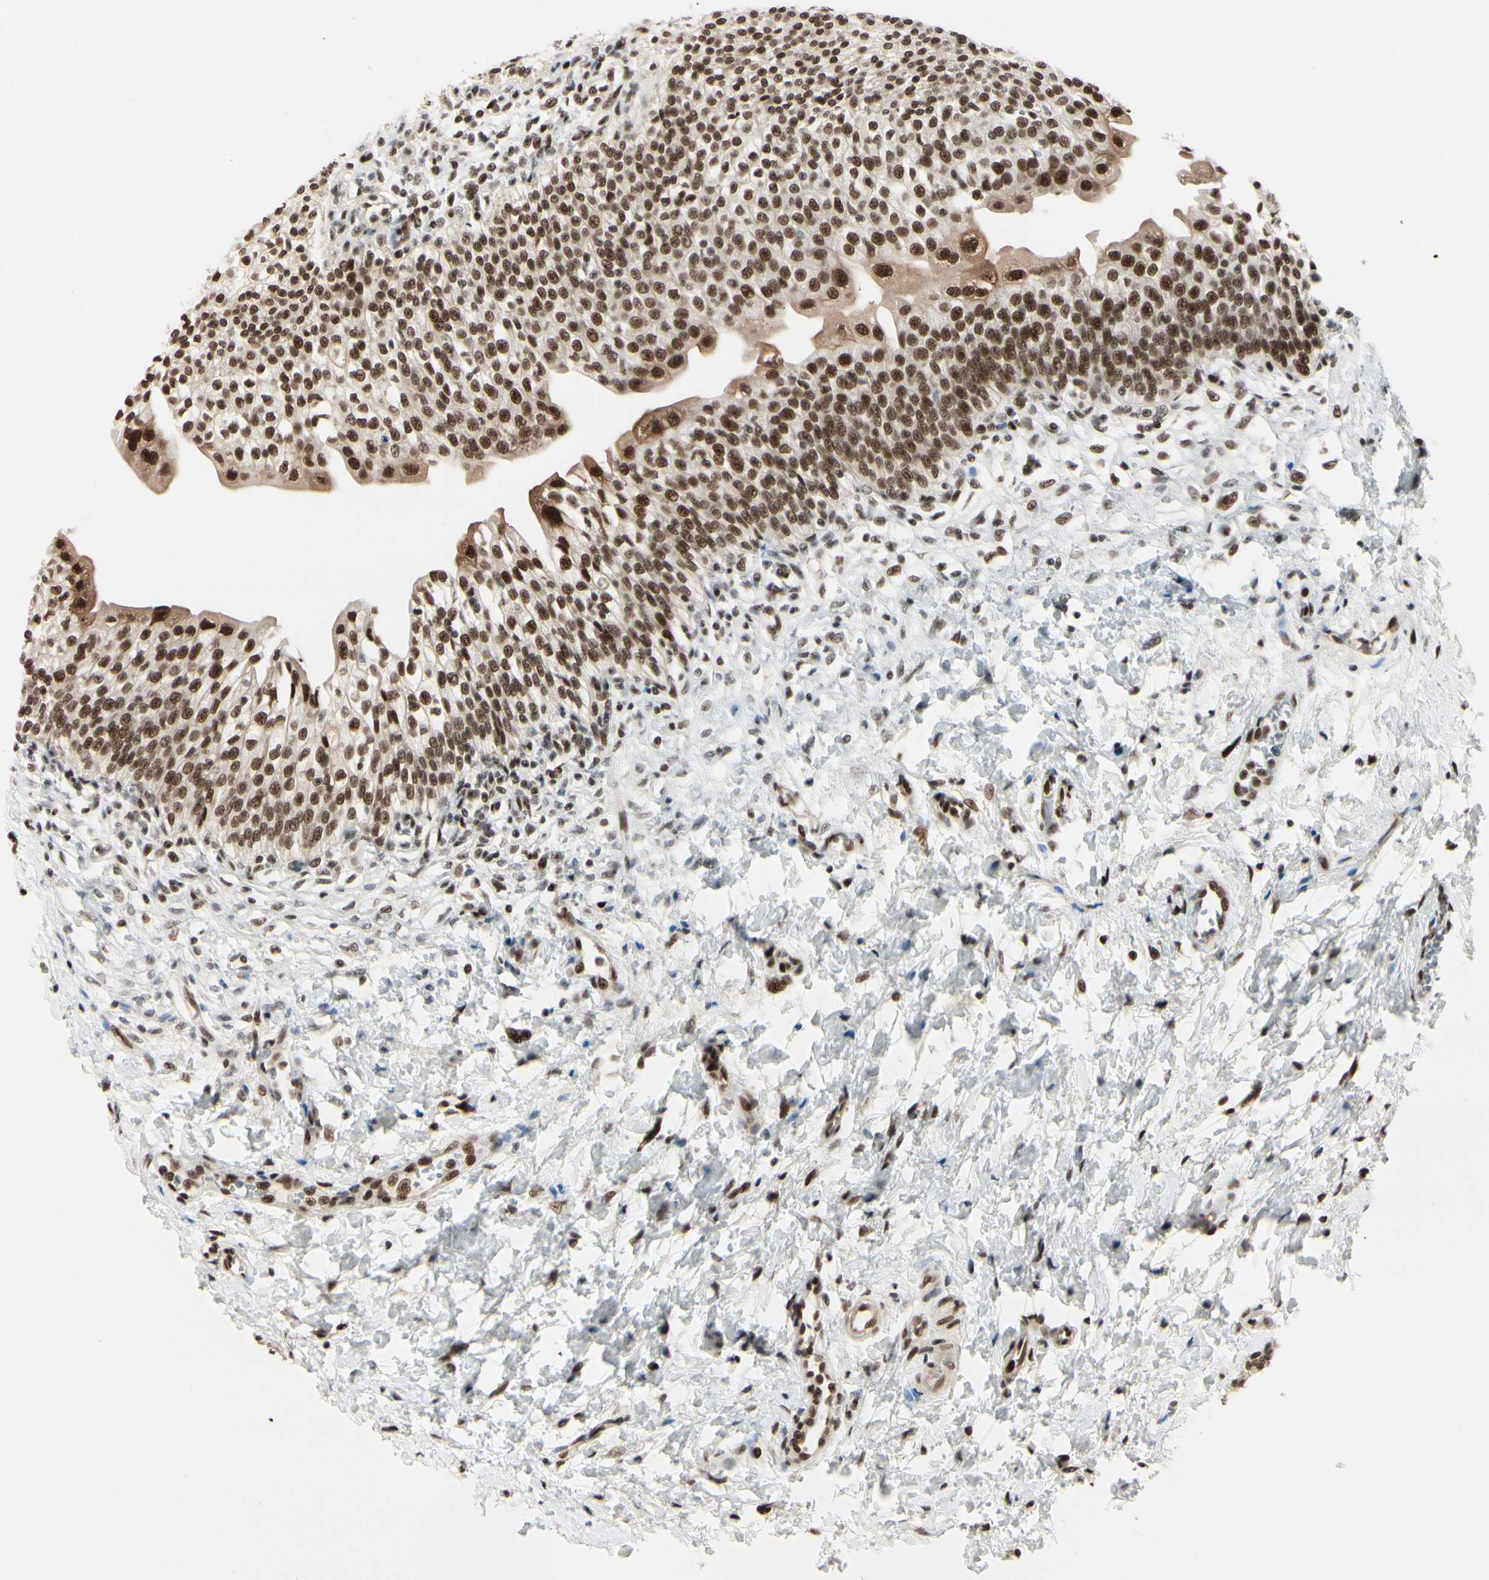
{"staining": {"intensity": "strong", "quantity": ">75%", "location": "cytoplasmic/membranous,nuclear"}, "tissue": "urinary bladder", "cell_type": "Urothelial cells", "image_type": "normal", "snomed": [{"axis": "morphology", "description": "Normal tissue, NOS"}, {"axis": "topography", "description": "Urinary bladder"}], "caption": "A high-resolution histopathology image shows IHC staining of unremarkable urinary bladder, which demonstrates strong cytoplasmic/membranous,nuclear staining in approximately >75% of urothelial cells.", "gene": "CHAMP1", "patient": {"sex": "male", "age": 55}}